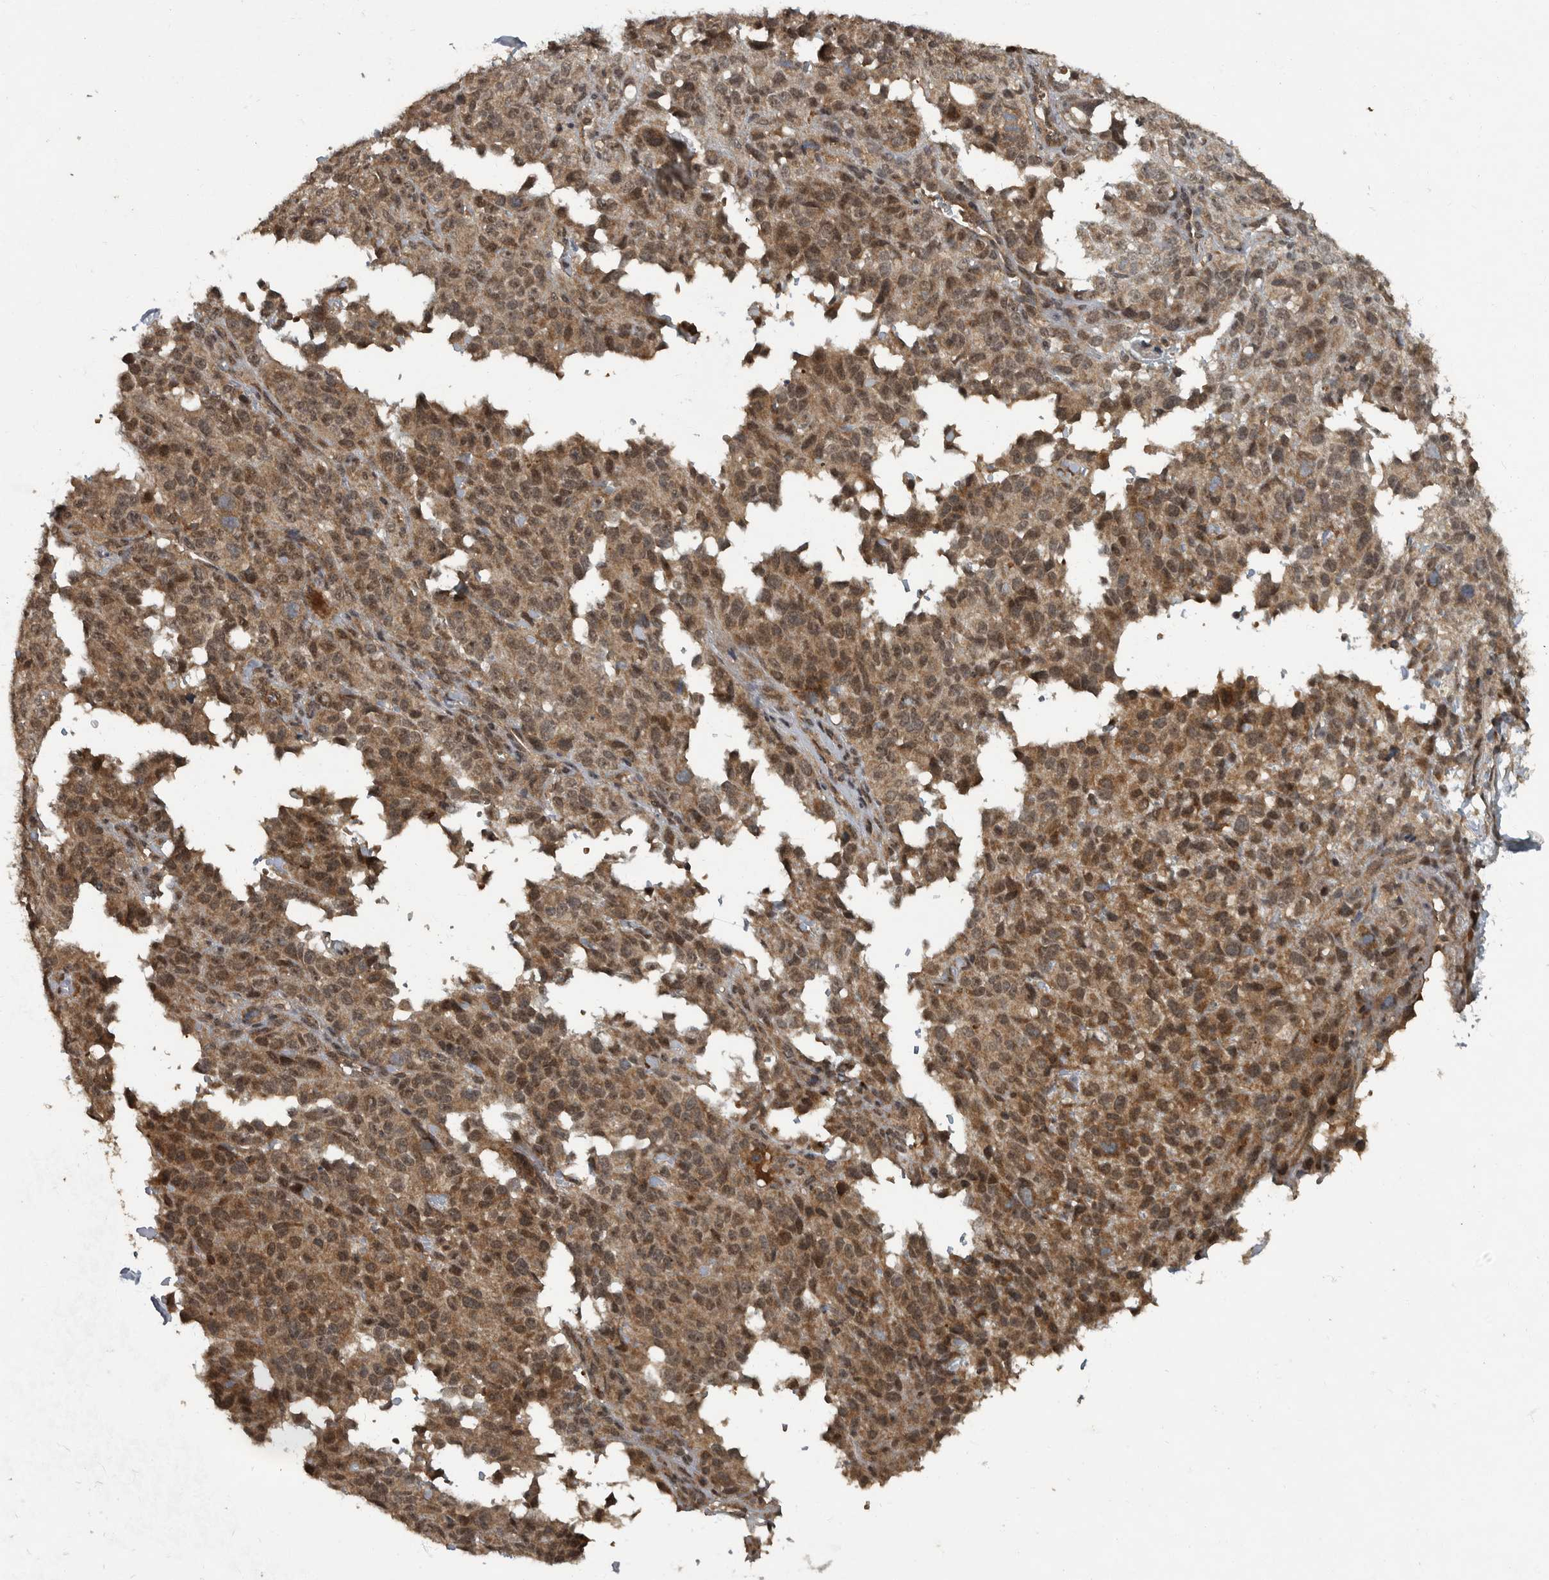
{"staining": {"intensity": "moderate", "quantity": ">75%", "location": "cytoplasmic/membranous,nuclear"}, "tissue": "melanoma", "cell_type": "Tumor cells", "image_type": "cancer", "snomed": [{"axis": "morphology", "description": "Malignant melanoma, Metastatic site"}, {"axis": "topography", "description": "Skin"}], "caption": "DAB (3,3'-diaminobenzidine) immunohistochemical staining of malignant melanoma (metastatic site) exhibits moderate cytoplasmic/membranous and nuclear protein positivity in approximately >75% of tumor cells. (brown staining indicates protein expression, while blue staining denotes nuclei).", "gene": "FOXO1", "patient": {"sex": "female", "age": 72}}